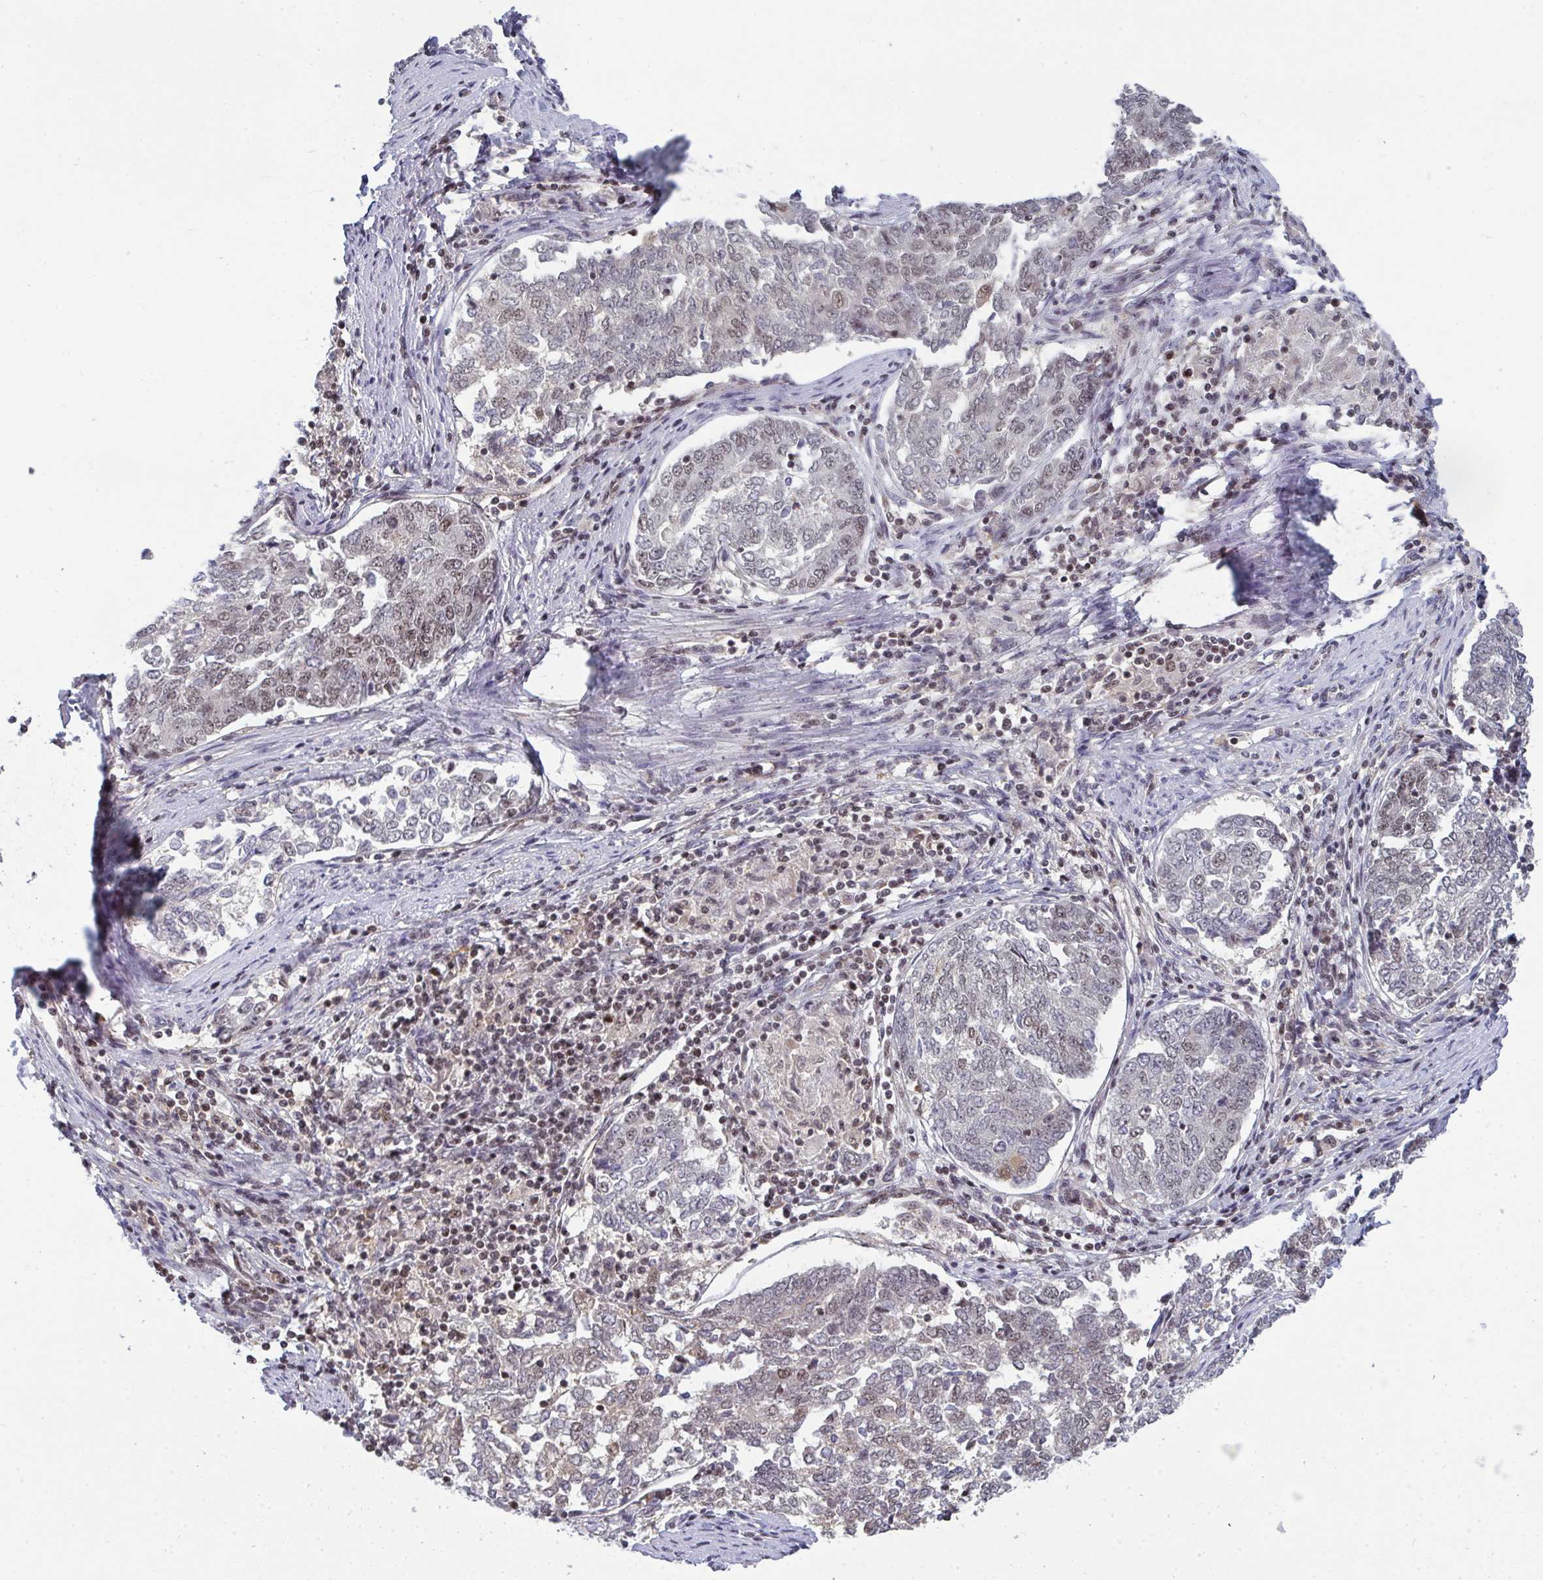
{"staining": {"intensity": "weak", "quantity": "25%-75%", "location": "nuclear"}, "tissue": "endometrial cancer", "cell_type": "Tumor cells", "image_type": "cancer", "snomed": [{"axis": "morphology", "description": "Adenocarcinoma, NOS"}, {"axis": "topography", "description": "Endometrium"}], "caption": "High-power microscopy captured an immunohistochemistry photomicrograph of endometrial cancer, revealing weak nuclear positivity in approximately 25%-75% of tumor cells.", "gene": "ATF1", "patient": {"sex": "female", "age": 80}}